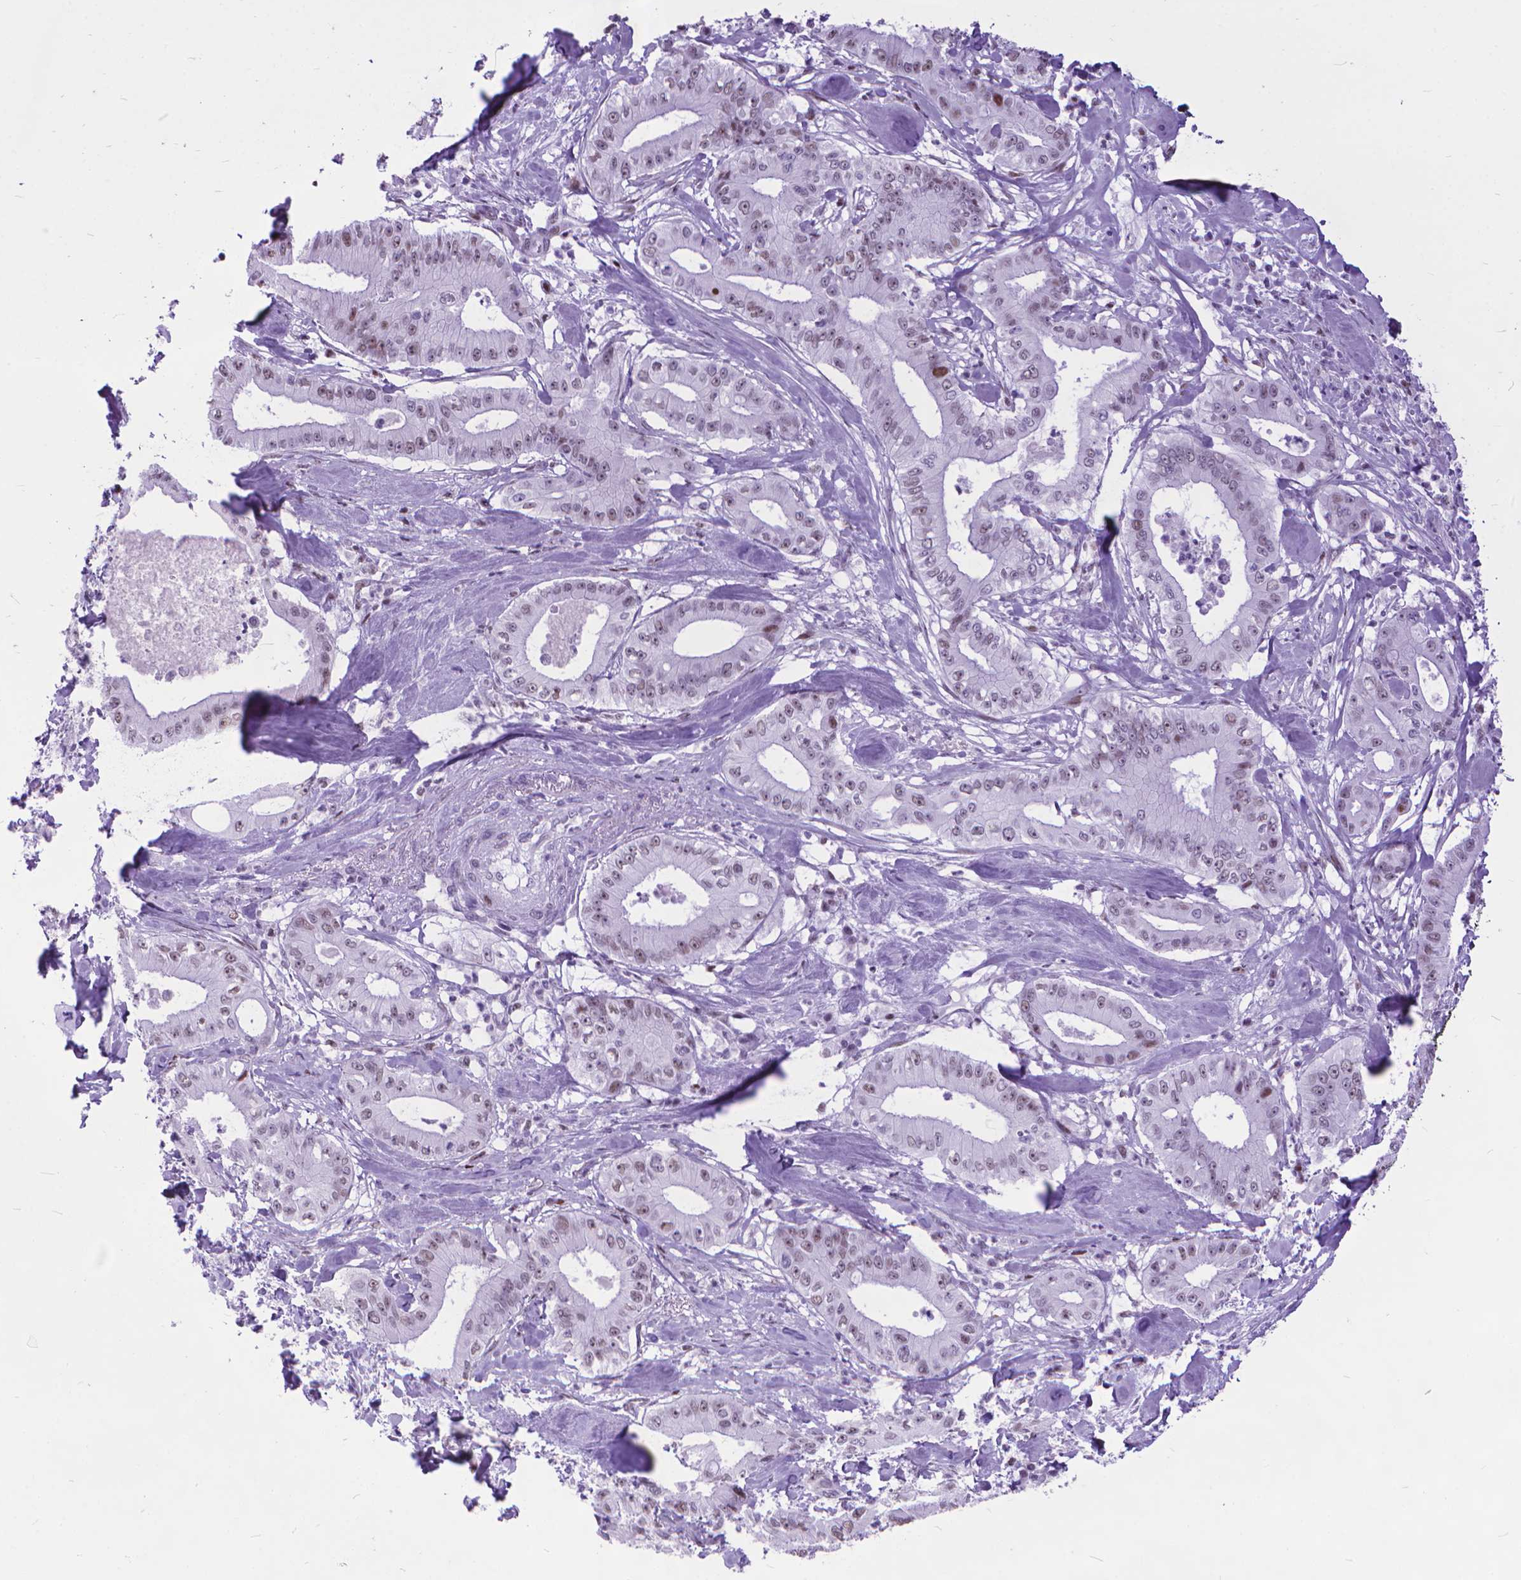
{"staining": {"intensity": "weak", "quantity": "<25%", "location": "nuclear"}, "tissue": "pancreatic cancer", "cell_type": "Tumor cells", "image_type": "cancer", "snomed": [{"axis": "morphology", "description": "Adenocarcinoma, NOS"}, {"axis": "topography", "description": "Pancreas"}], "caption": "An immunohistochemistry histopathology image of pancreatic adenocarcinoma is shown. There is no staining in tumor cells of pancreatic adenocarcinoma.", "gene": "POLE4", "patient": {"sex": "male", "age": 71}}